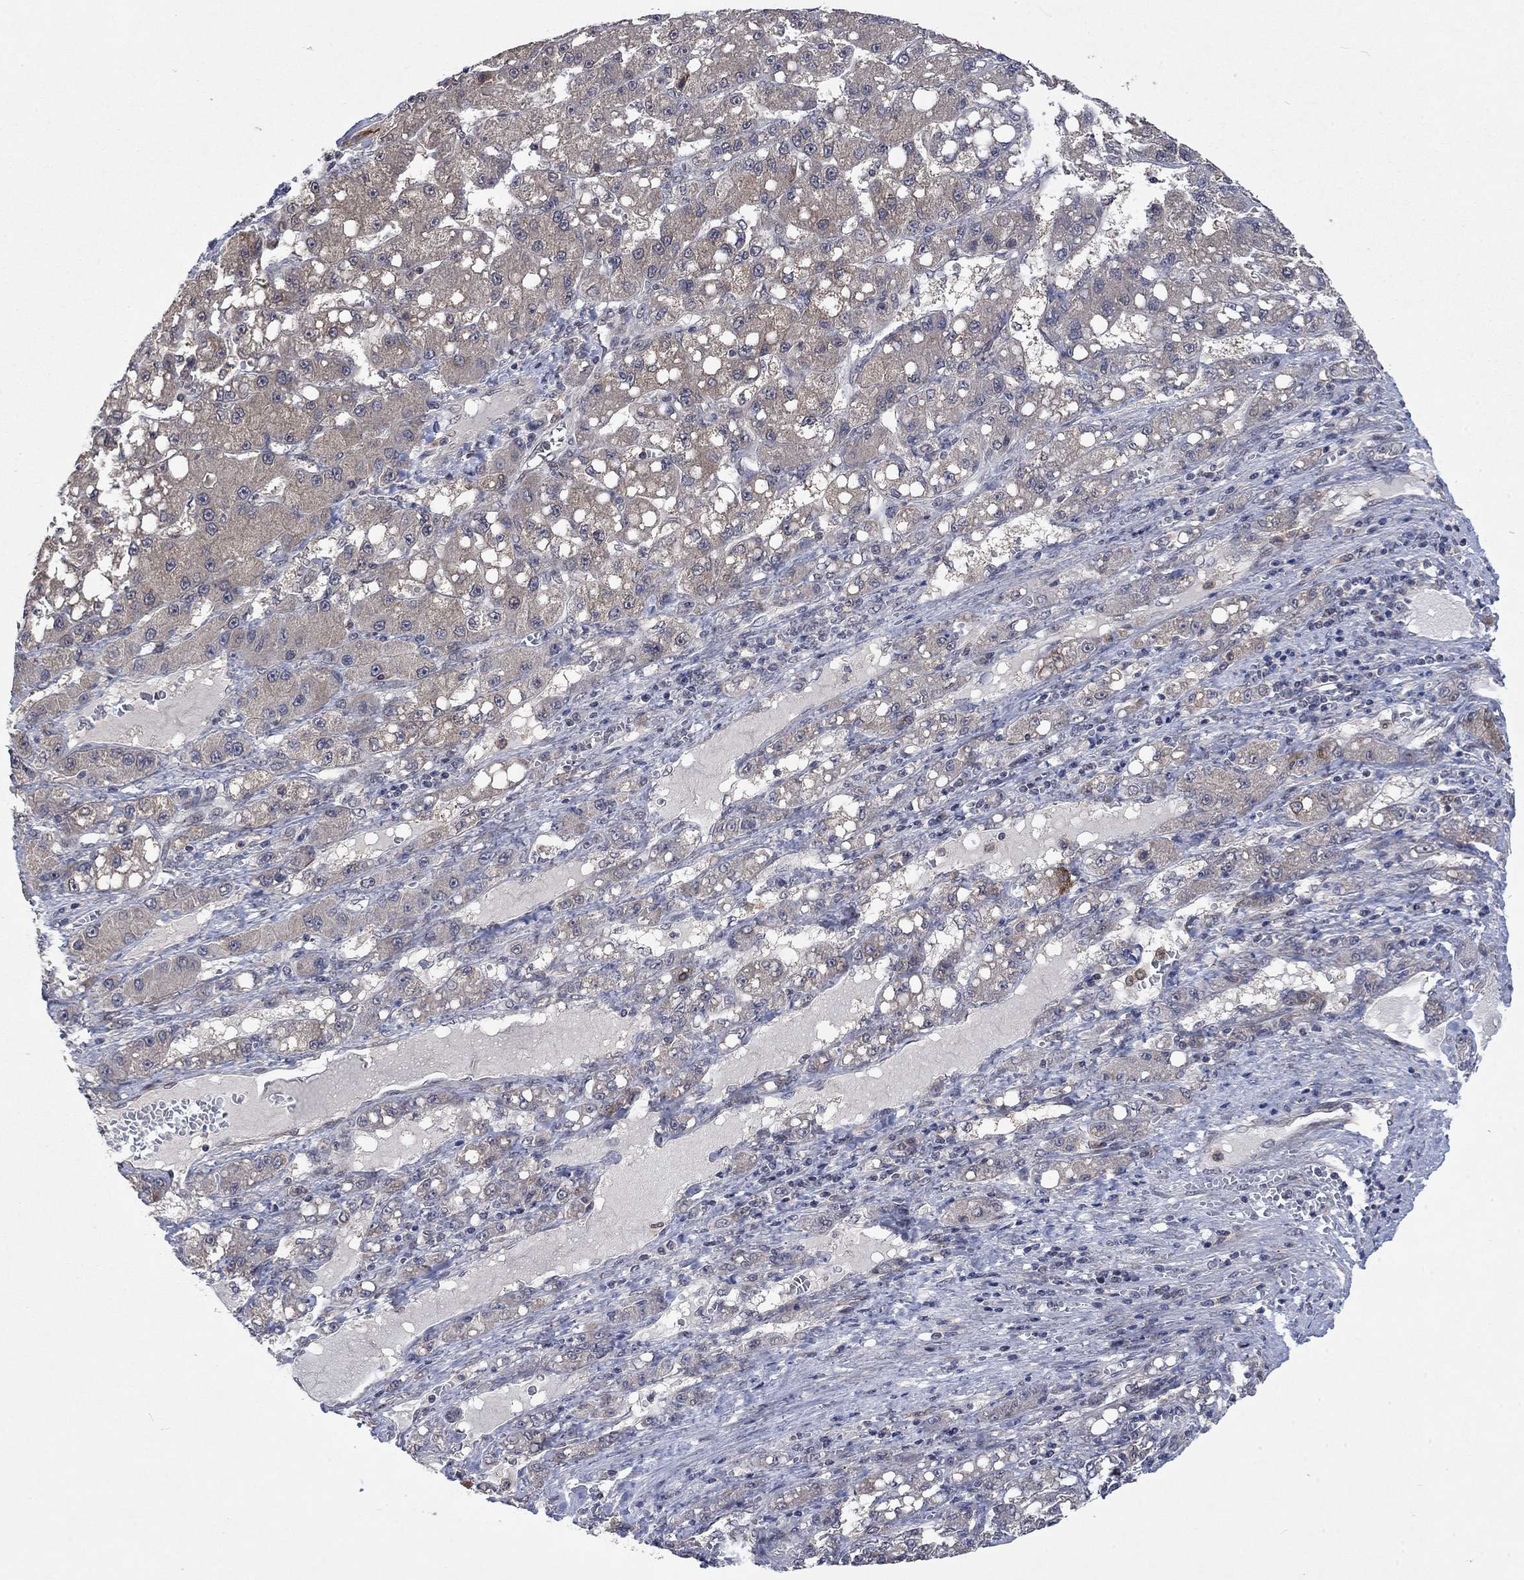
{"staining": {"intensity": "negative", "quantity": "none", "location": "none"}, "tissue": "liver cancer", "cell_type": "Tumor cells", "image_type": "cancer", "snomed": [{"axis": "morphology", "description": "Carcinoma, Hepatocellular, NOS"}, {"axis": "topography", "description": "Liver"}], "caption": "High magnification brightfield microscopy of liver cancer (hepatocellular carcinoma) stained with DAB (brown) and counterstained with hematoxylin (blue): tumor cells show no significant staining.", "gene": "PPP1R9A", "patient": {"sex": "female", "age": 65}}